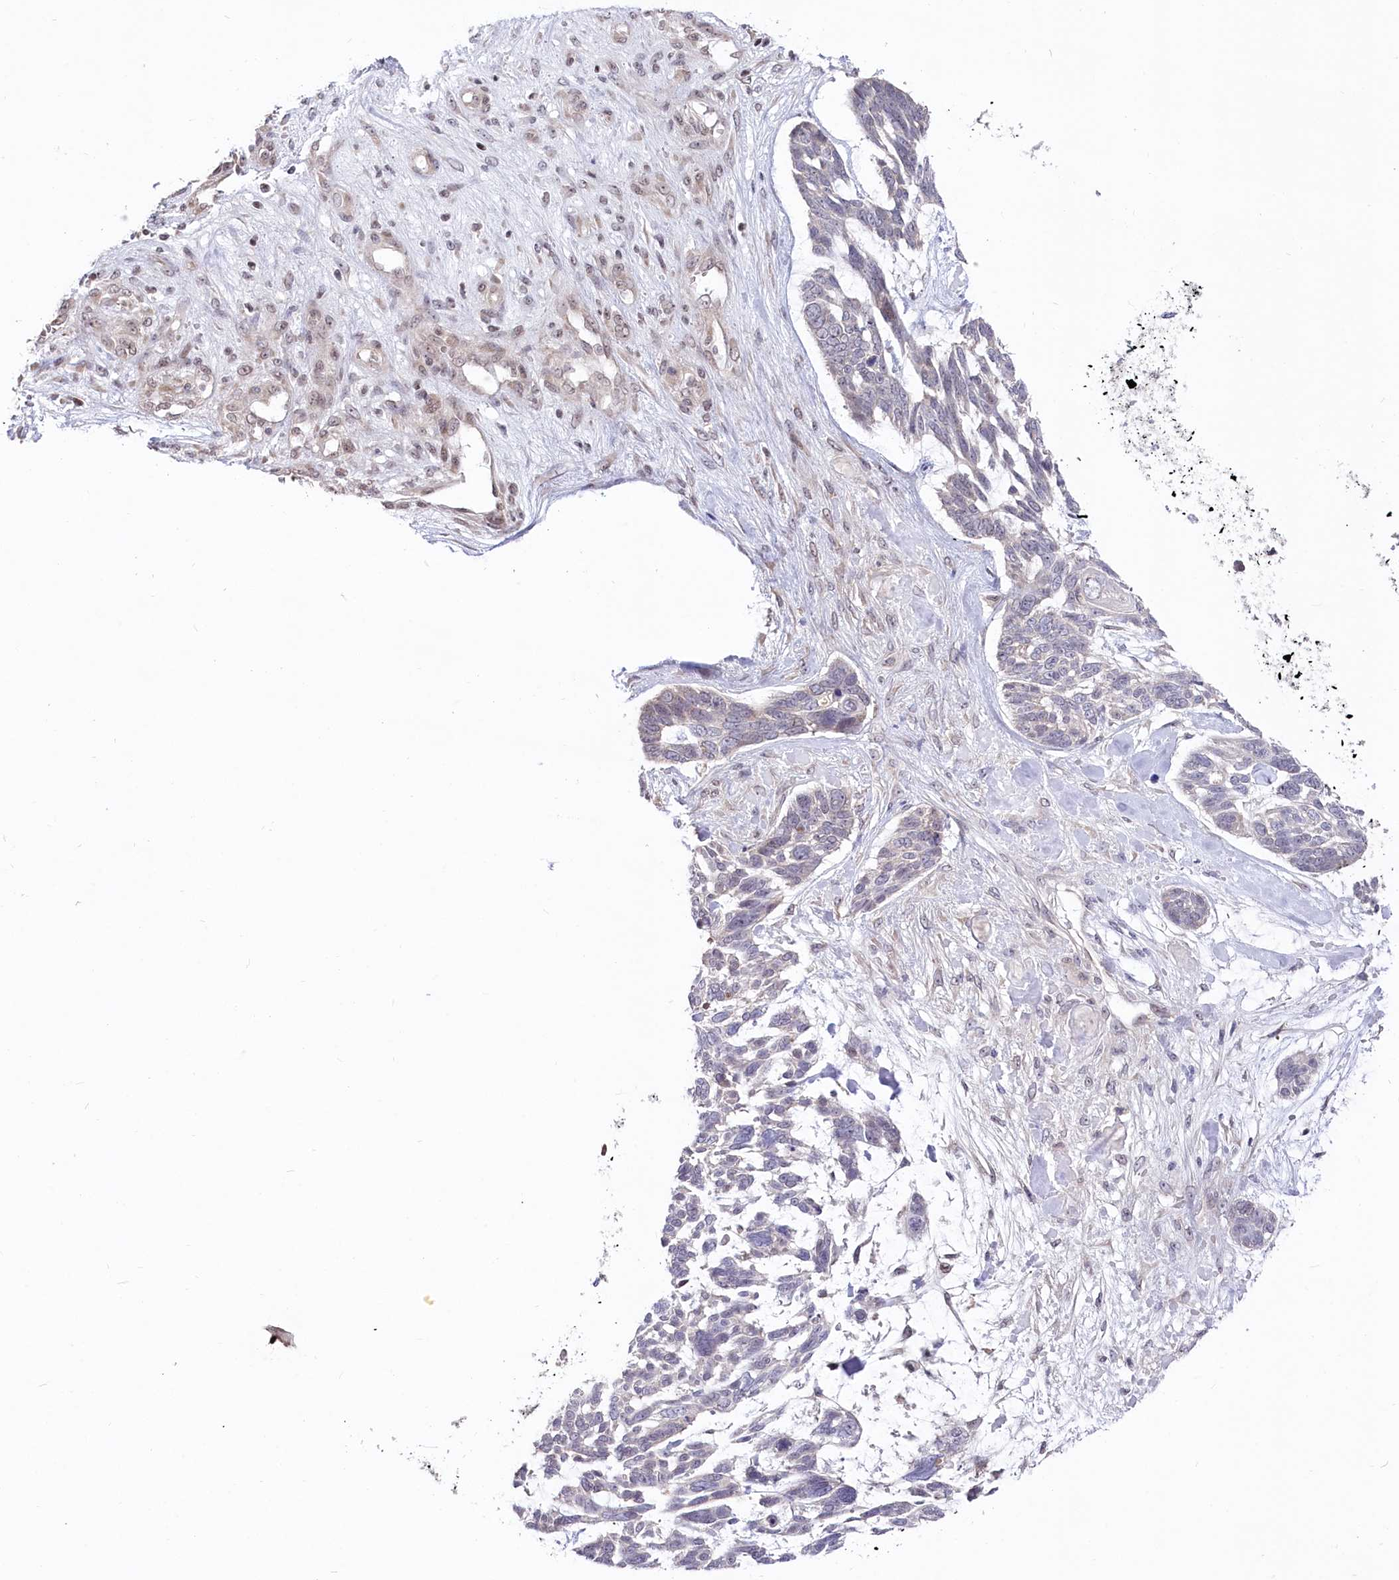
{"staining": {"intensity": "negative", "quantity": "none", "location": "none"}, "tissue": "skin cancer", "cell_type": "Tumor cells", "image_type": "cancer", "snomed": [{"axis": "morphology", "description": "Basal cell carcinoma"}, {"axis": "topography", "description": "Skin"}], "caption": "Photomicrograph shows no protein staining in tumor cells of skin cancer tissue.", "gene": "CGGBP1", "patient": {"sex": "male", "age": 88}}